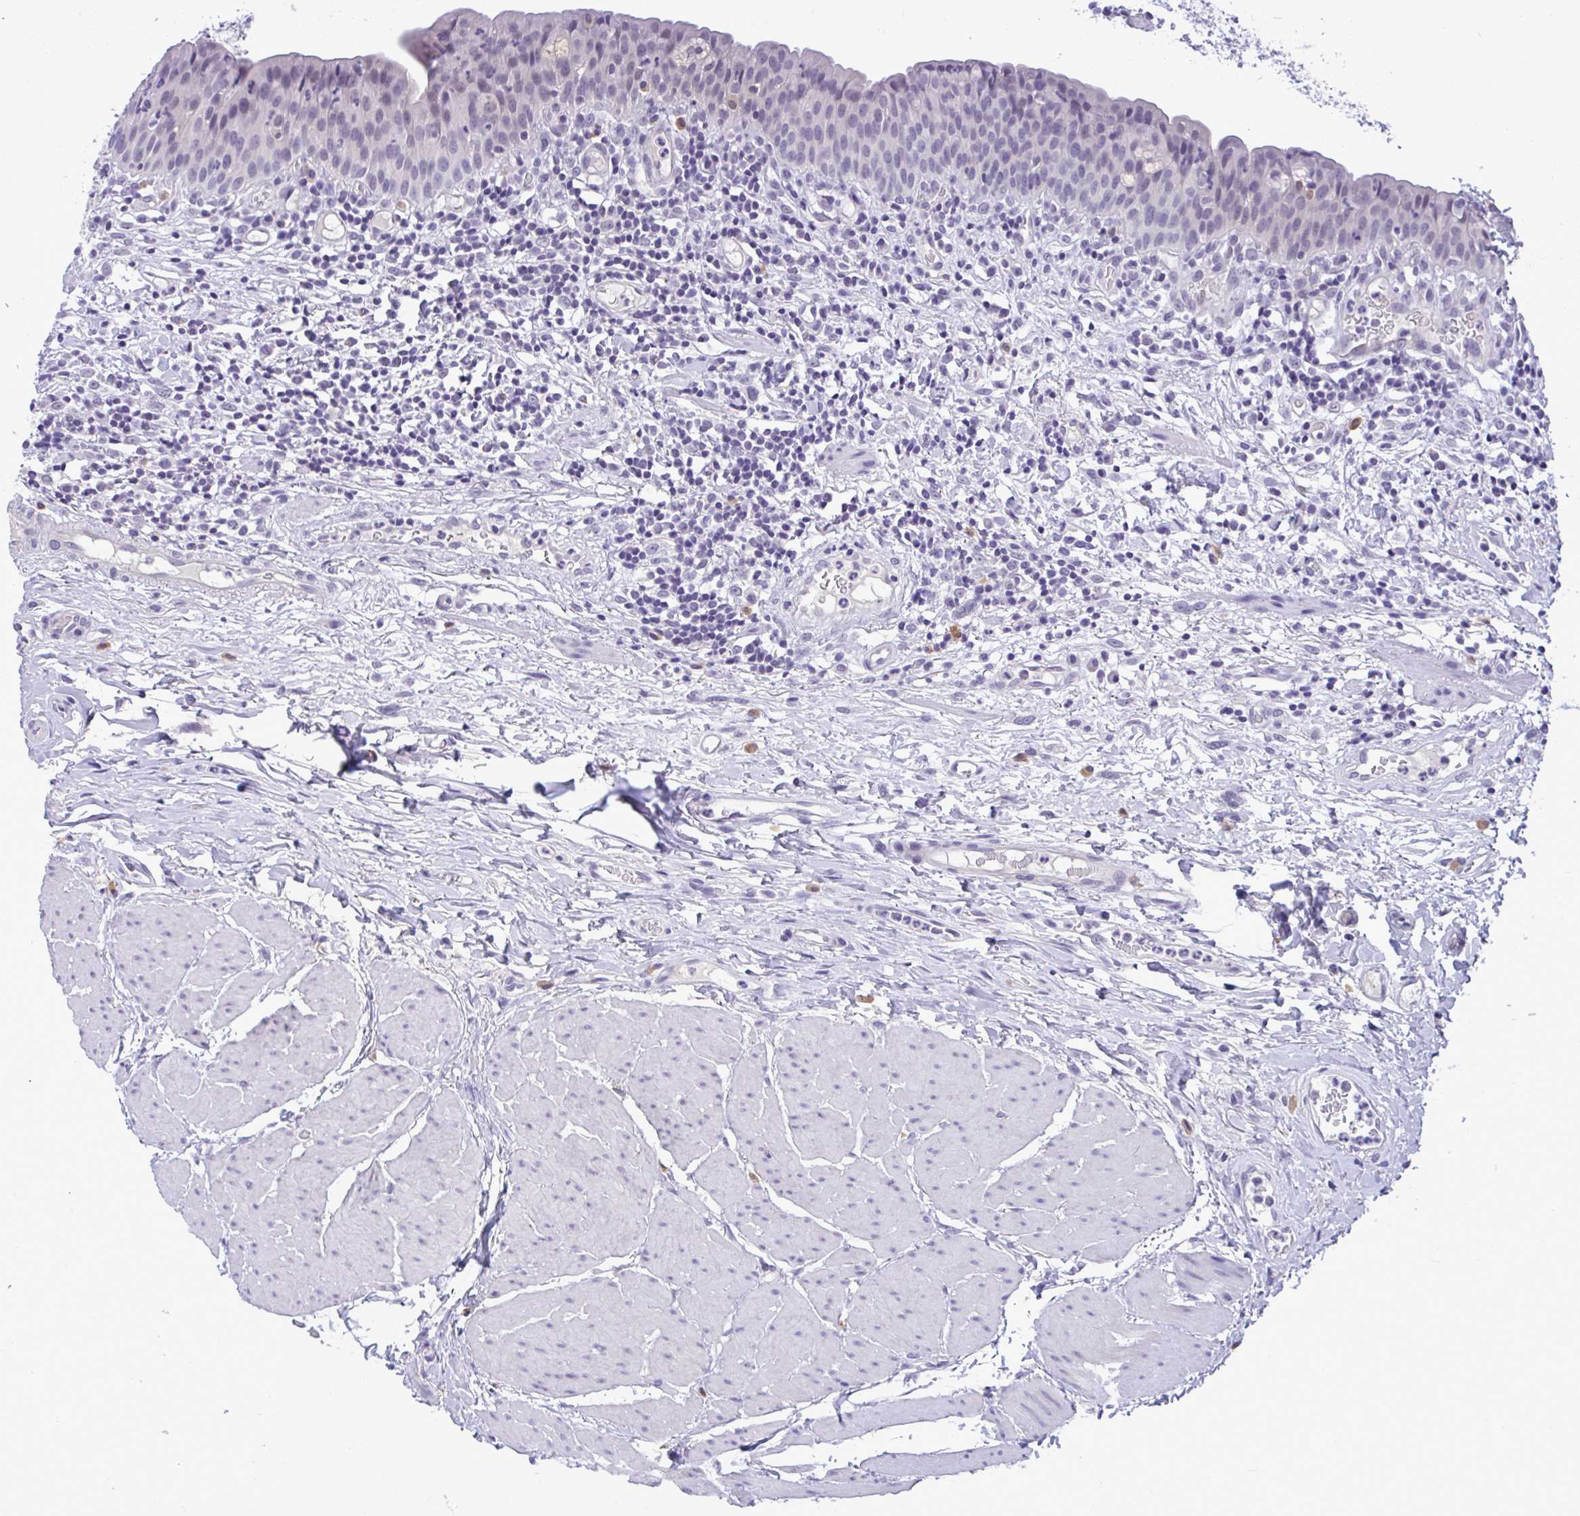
{"staining": {"intensity": "negative", "quantity": "none", "location": "none"}, "tissue": "urinary bladder", "cell_type": "Urothelial cells", "image_type": "normal", "snomed": [{"axis": "morphology", "description": "Normal tissue, NOS"}, {"axis": "morphology", "description": "Inflammation, NOS"}, {"axis": "topography", "description": "Urinary bladder"}], "caption": "Immunohistochemistry (IHC) of normal human urinary bladder exhibits no expression in urothelial cells.", "gene": "YBX2", "patient": {"sex": "male", "age": 57}}